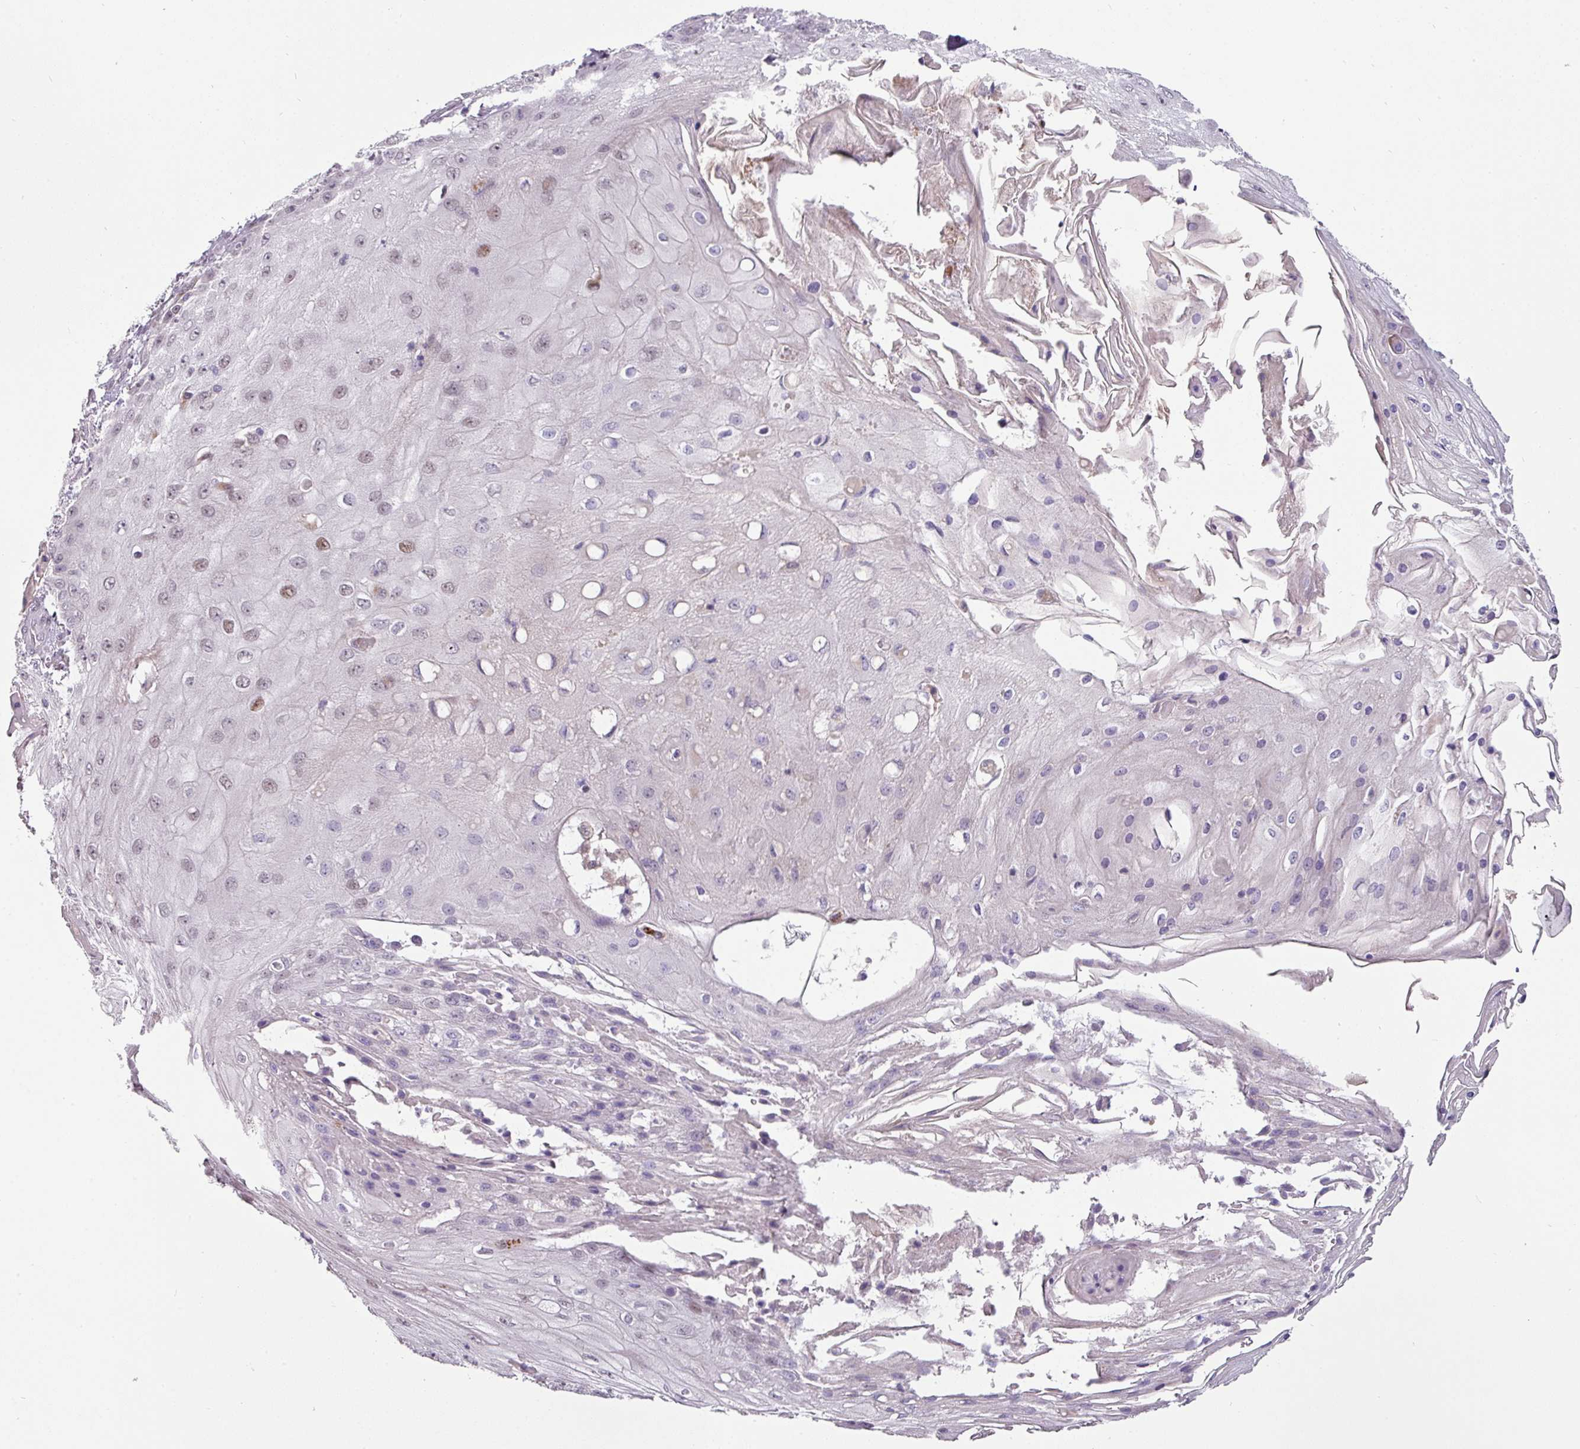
{"staining": {"intensity": "weak", "quantity": "<25%", "location": "nuclear"}, "tissue": "skin cancer", "cell_type": "Tumor cells", "image_type": "cancer", "snomed": [{"axis": "morphology", "description": "Squamous cell carcinoma, NOS"}, {"axis": "topography", "description": "Skin"}], "caption": "An immunohistochemistry (IHC) photomicrograph of skin squamous cell carcinoma is shown. There is no staining in tumor cells of skin squamous cell carcinoma.", "gene": "SWSAP1", "patient": {"sex": "male", "age": 70}}